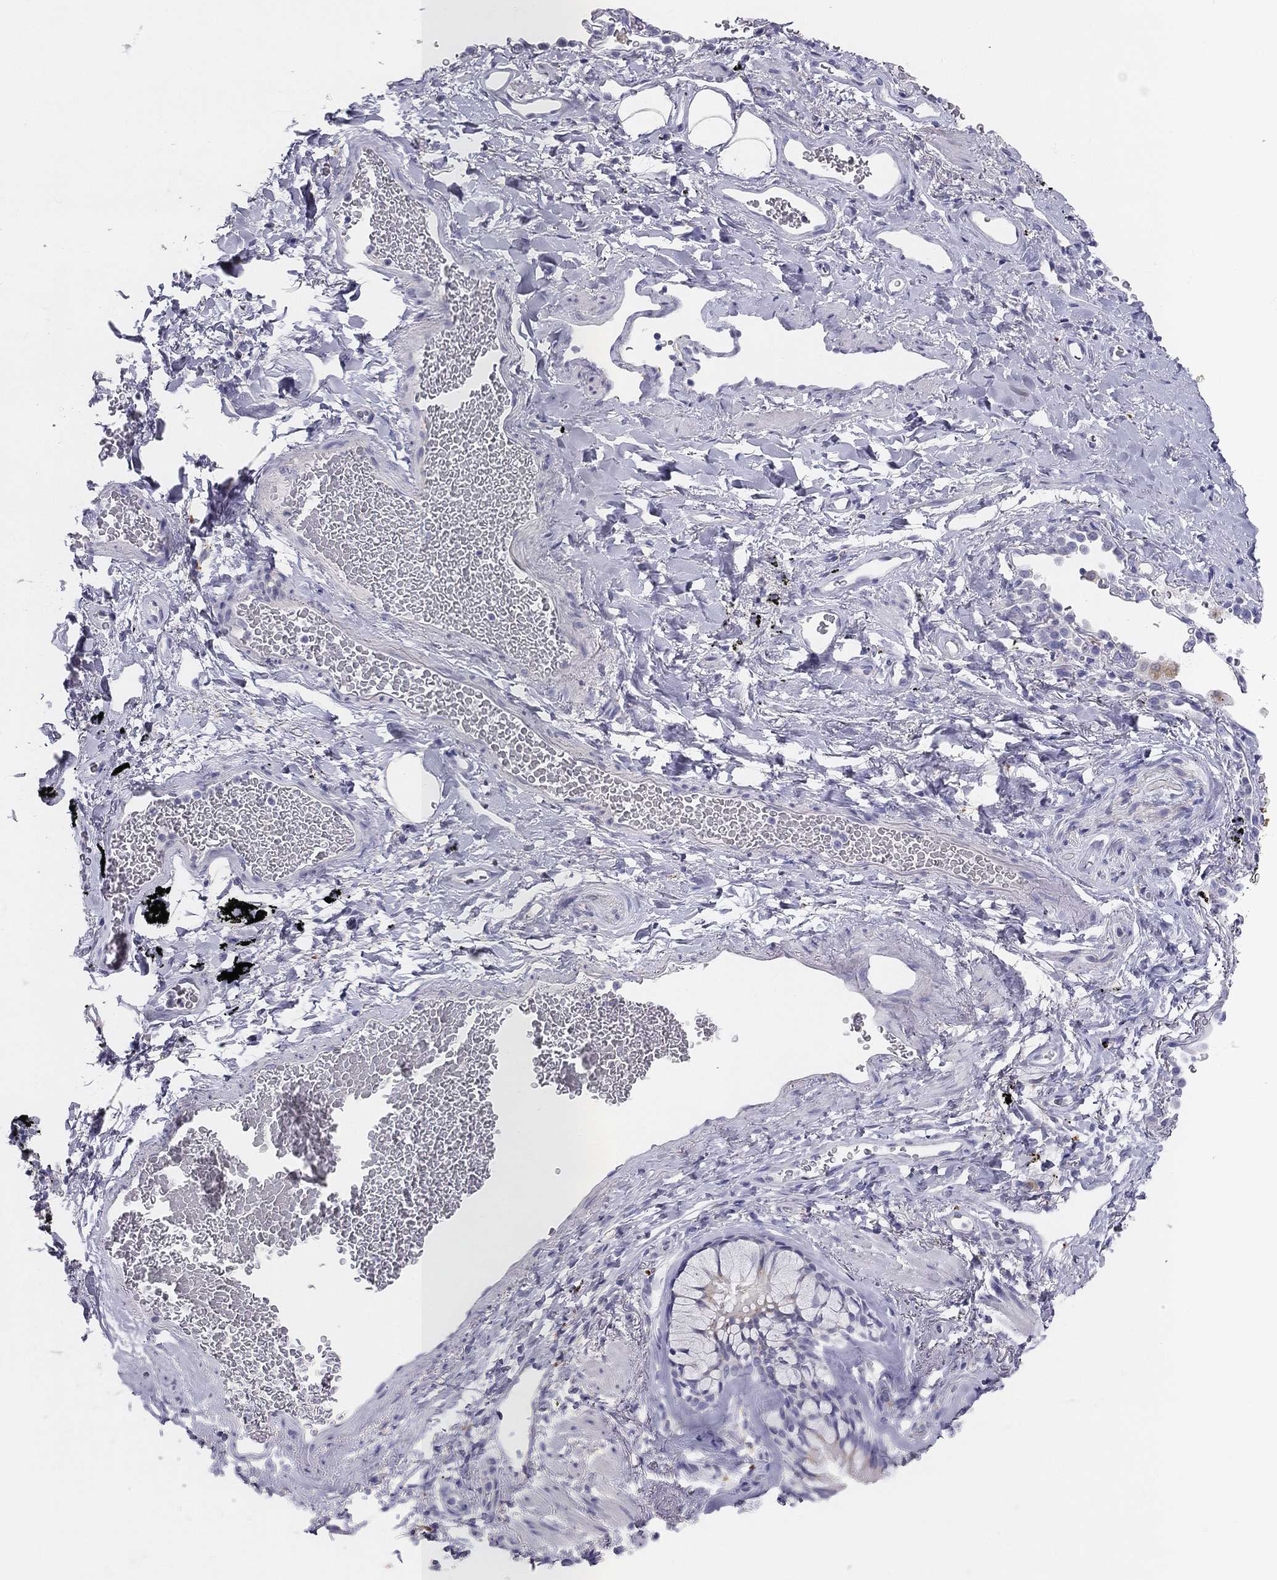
{"staining": {"intensity": "negative", "quantity": "none", "location": "none"}, "tissue": "soft tissue", "cell_type": "Fibroblasts", "image_type": "normal", "snomed": [{"axis": "morphology", "description": "Normal tissue, NOS"}, {"axis": "morphology", "description": "Adenocarcinoma, NOS"}, {"axis": "topography", "description": "Cartilage tissue"}, {"axis": "topography", "description": "Lung"}], "caption": "High power microscopy micrograph of an immunohistochemistry histopathology image of normal soft tissue, revealing no significant positivity in fibroblasts.", "gene": "ALOXE3", "patient": {"sex": "male", "age": 59}}